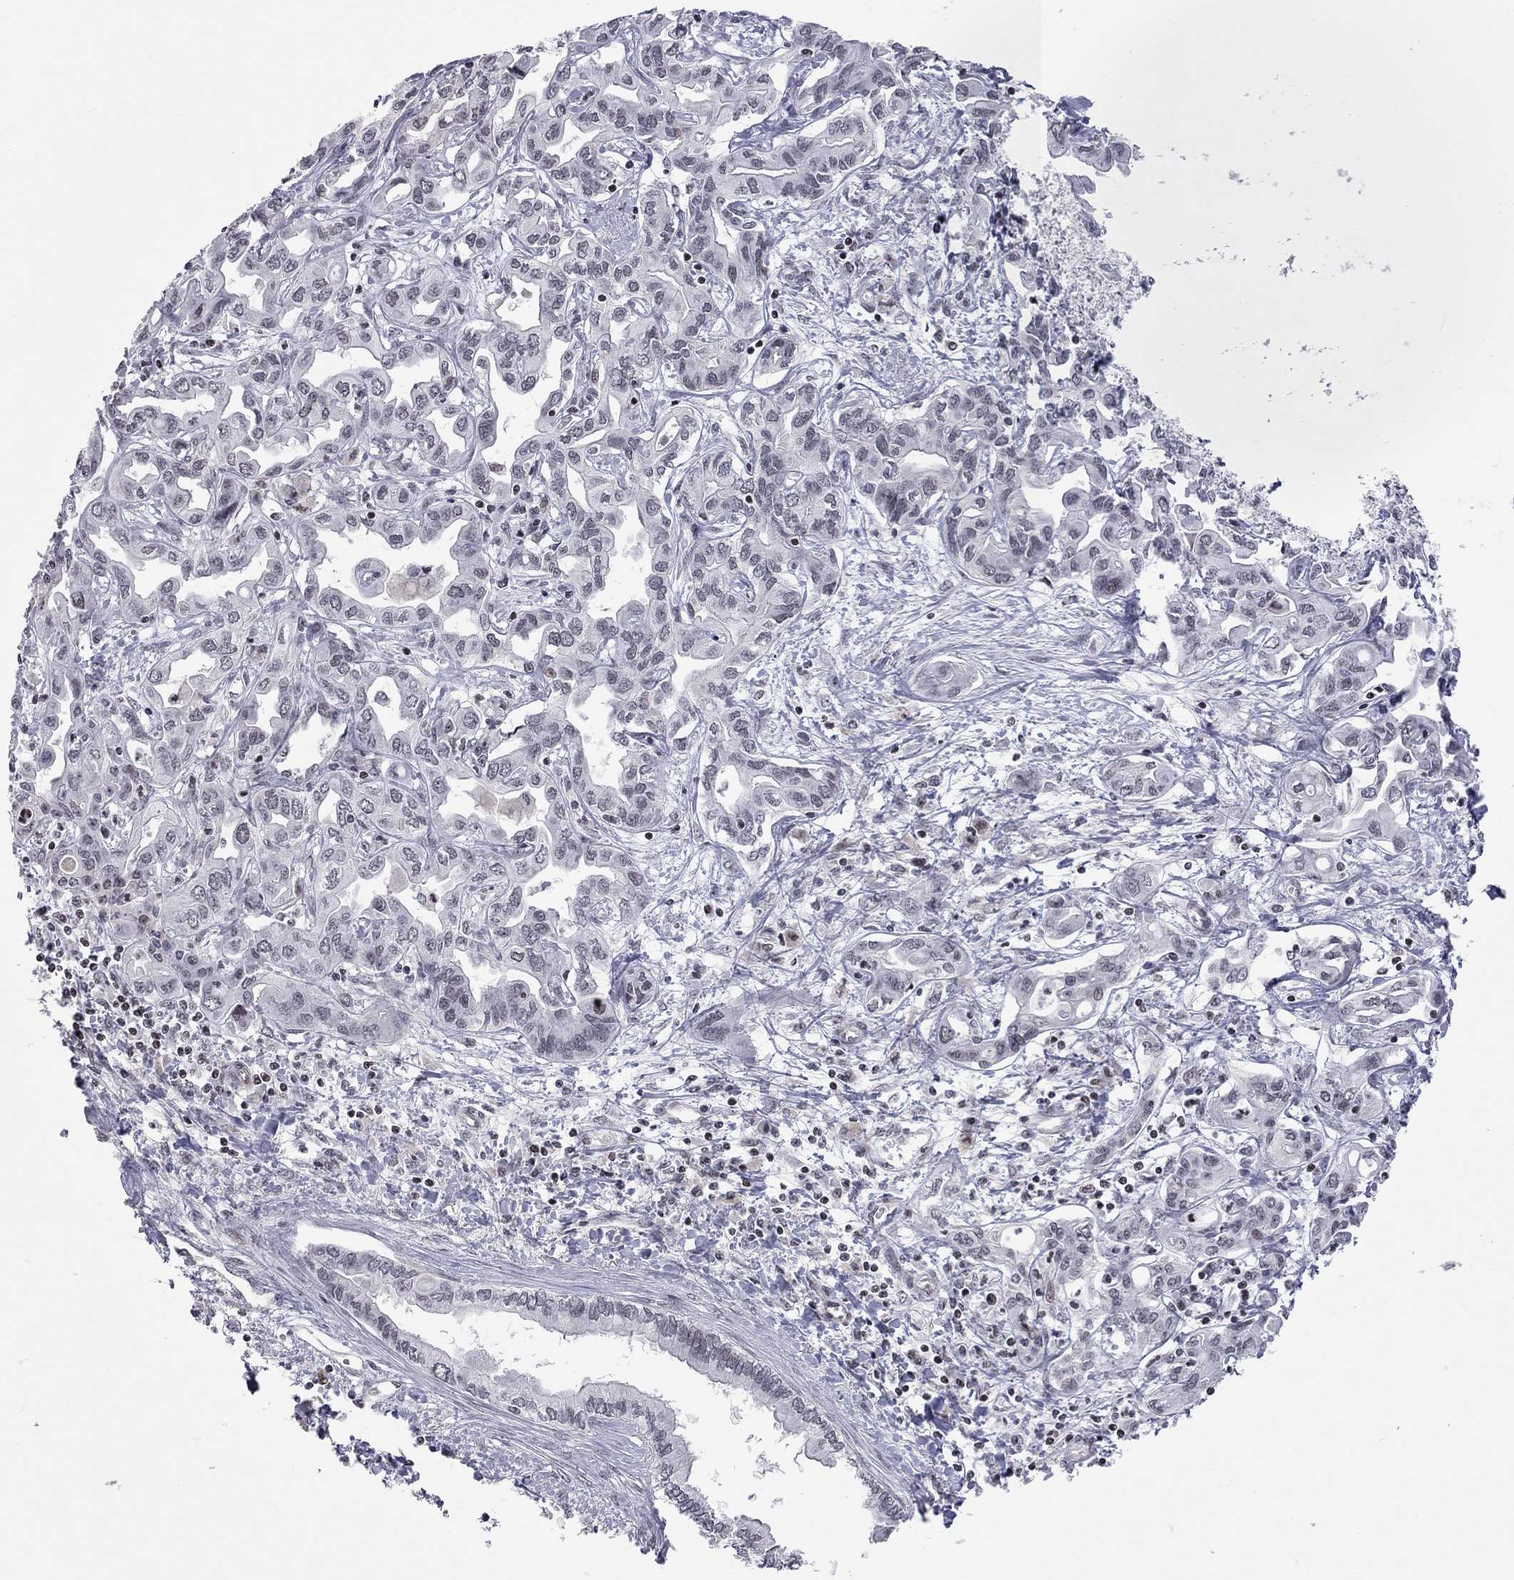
{"staining": {"intensity": "negative", "quantity": "none", "location": "none"}, "tissue": "liver cancer", "cell_type": "Tumor cells", "image_type": "cancer", "snomed": [{"axis": "morphology", "description": "Cholangiocarcinoma"}, {"axis": "topography", "description": "Liver"}], "caption": "The image demonstrates no staining of tumor cells in liver cancer (cholangiocarcinoma).", "gene": "MTNR1B", "patient": {"sex": "female", "age": 64}}